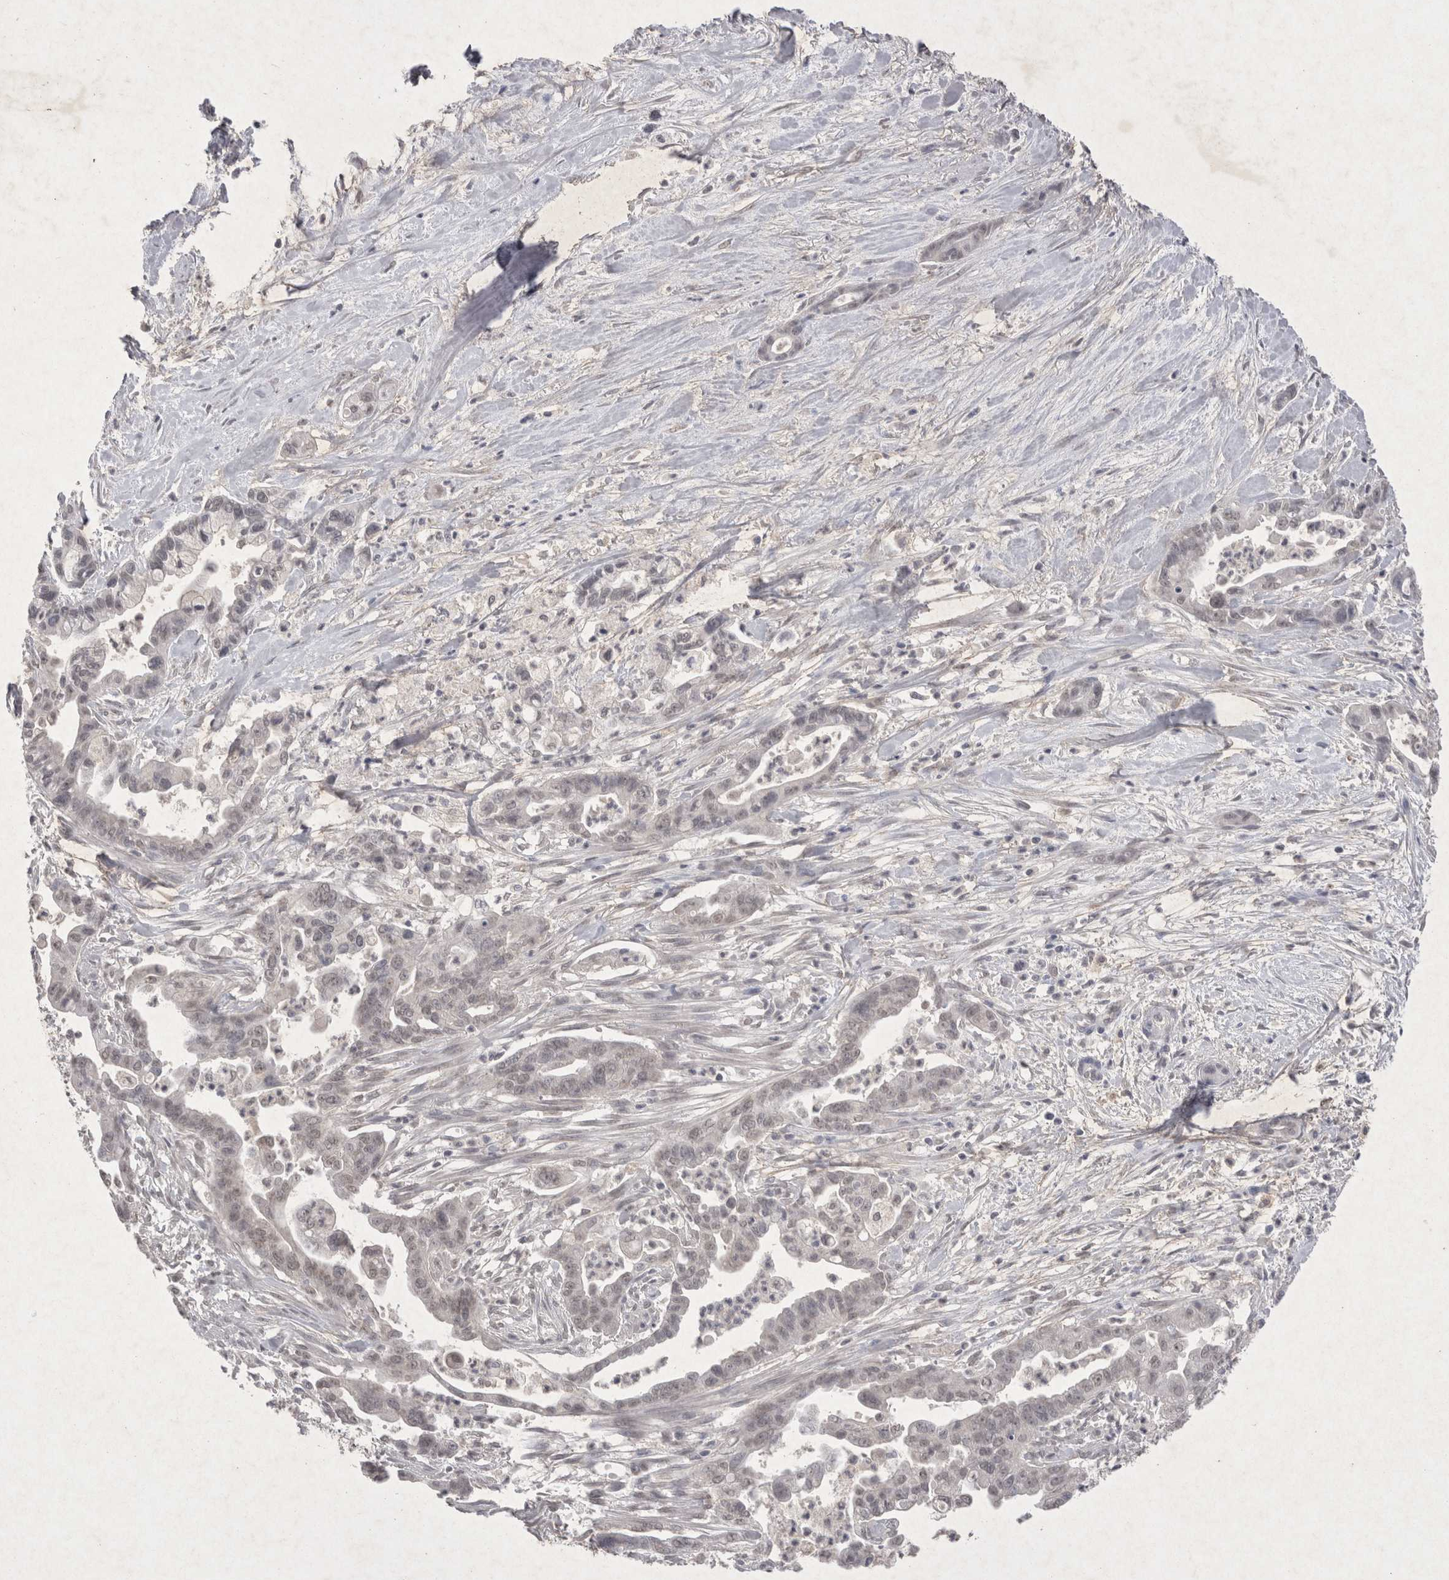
{"staining": {"intensity": "negative", "quantity": "none", "location": "none"}, "tissue": "pancreatic cancer", "cell_type": "Tumor cells", "image_type": "cancer", "snomed": [{"axis": "morphology", "description": "Adenocarcinoma, NOS"}, {"axis": "topography", "description": "Pancreas"}], "caption": "Adenocarcinoma (pancreatic) was stained to show a protein in brown. There is no significant expression in tumor cells.", "gene": "LYVE1", "patient": {"sex": "male", "age": 70}}